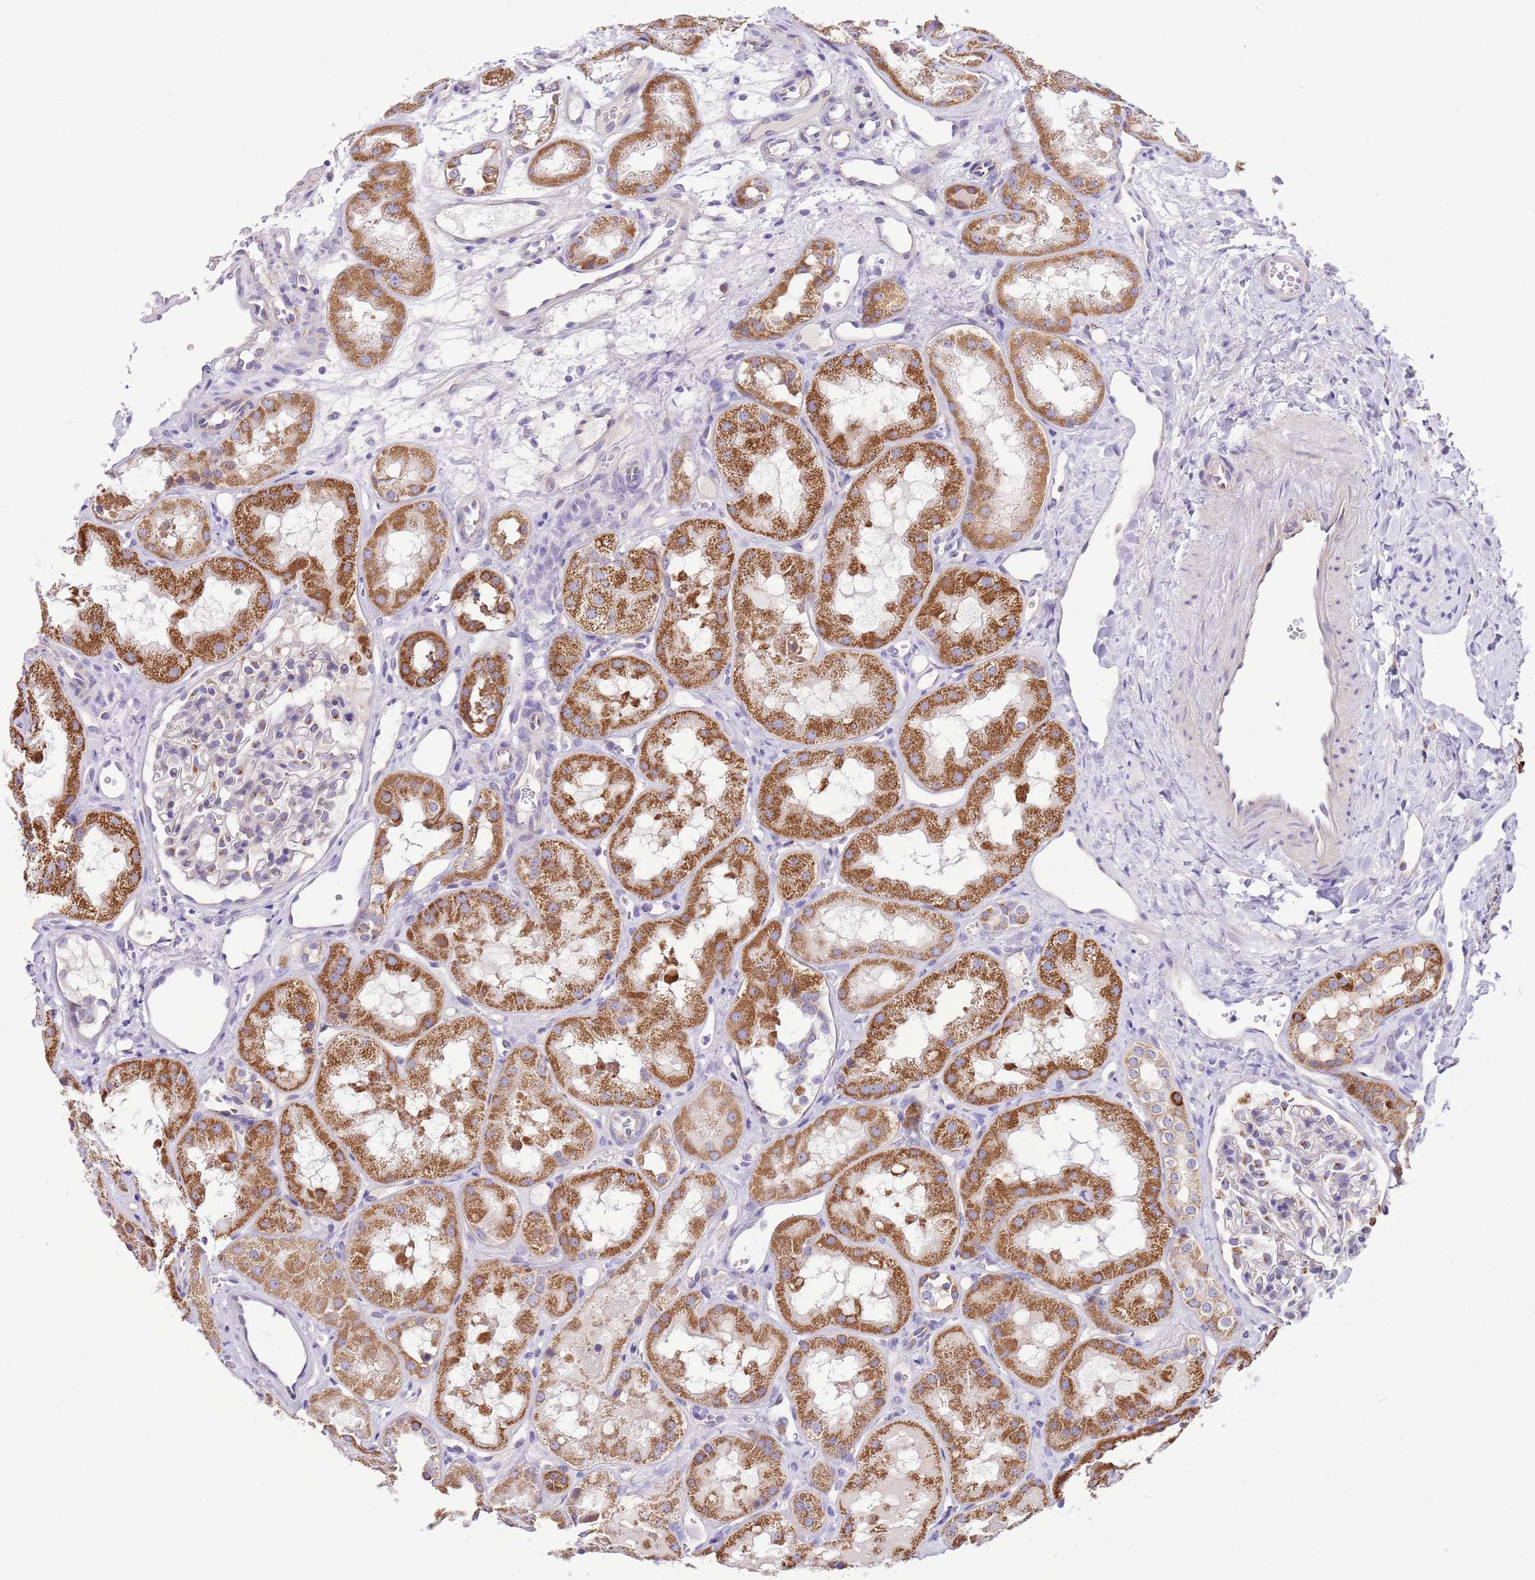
{"staining": {"intensity": "moderate", "quantity": "<25%", "location": "cytoplasmic/membranous"}, "tissue": "kidney", "cell_type": "Cells in glomeruli", "image_type": "normal", "snomed": [{"axis": "morphology", "description": "Normal tissue, NOS"}, {"axis": "topography", "description": "Kidney"}], "caption": "Moderate cytoplasmic/membranous staining is present in about <25% of cells in glomeruli in normal kidney.", "gene": "COX17", "patient": {"sex": "male", "age": 16}}